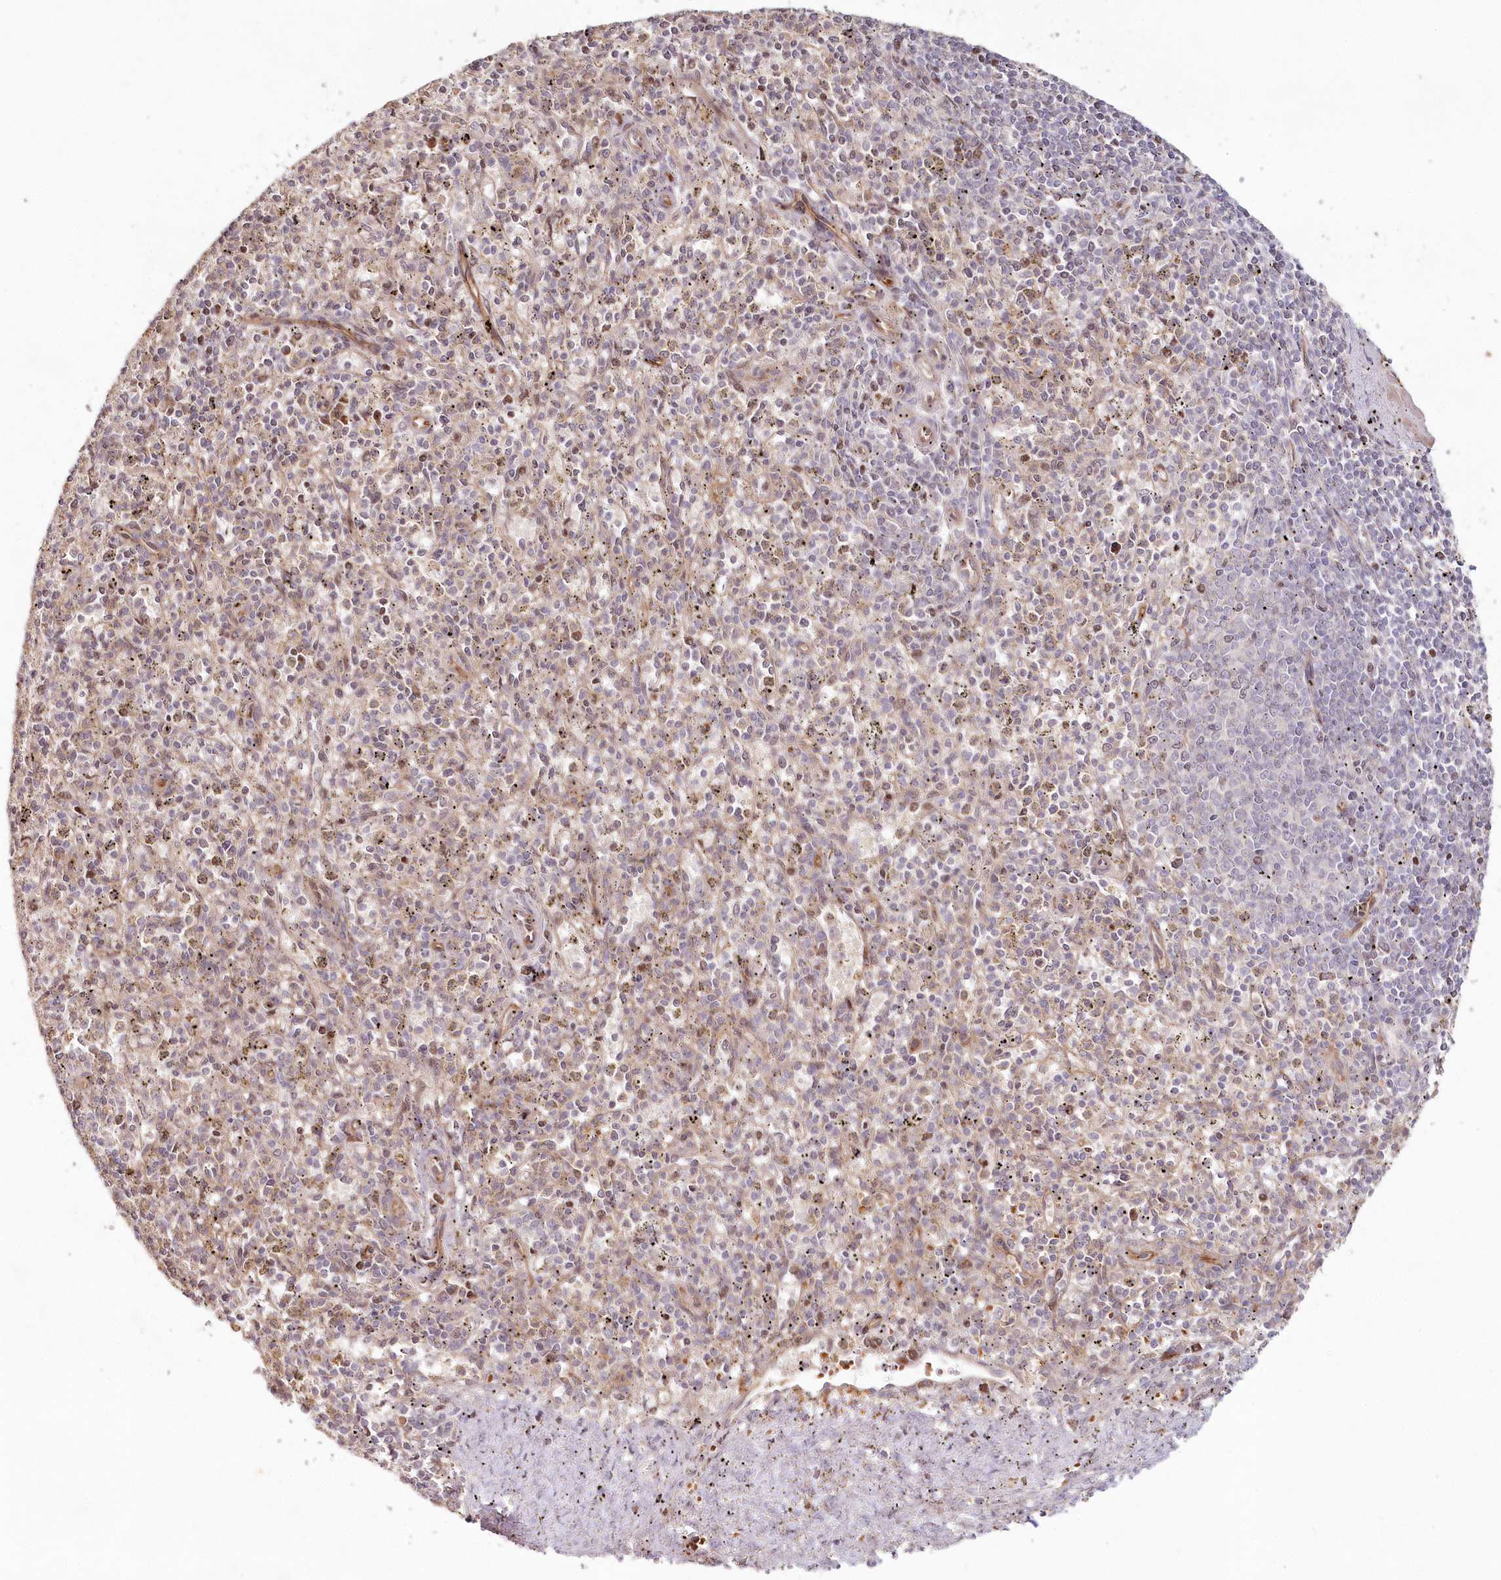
{"staining": {"intensity": "moderate", "quantity": "25%-75%", "location": "cytoplasmic/membranous"}, "tissue": "spleen", "cell_type": "Cells in red pulp", "image_type": "normal", "snomed": [{"axis": "morphology", "description": "Normal tissue, NOS"}, {"axis": "topography", "description": "Spleen"}], "caption": "Immunohistochemistry photomicrograph of benign human spleen stained for a protein (brown), which reveals medium levels of moderate cytoplasmic/membranous positivity in about 25%-75% of cells in red pulp.", "gene": "HYCC2", "patient": {"sex": "male", "age": 72}}